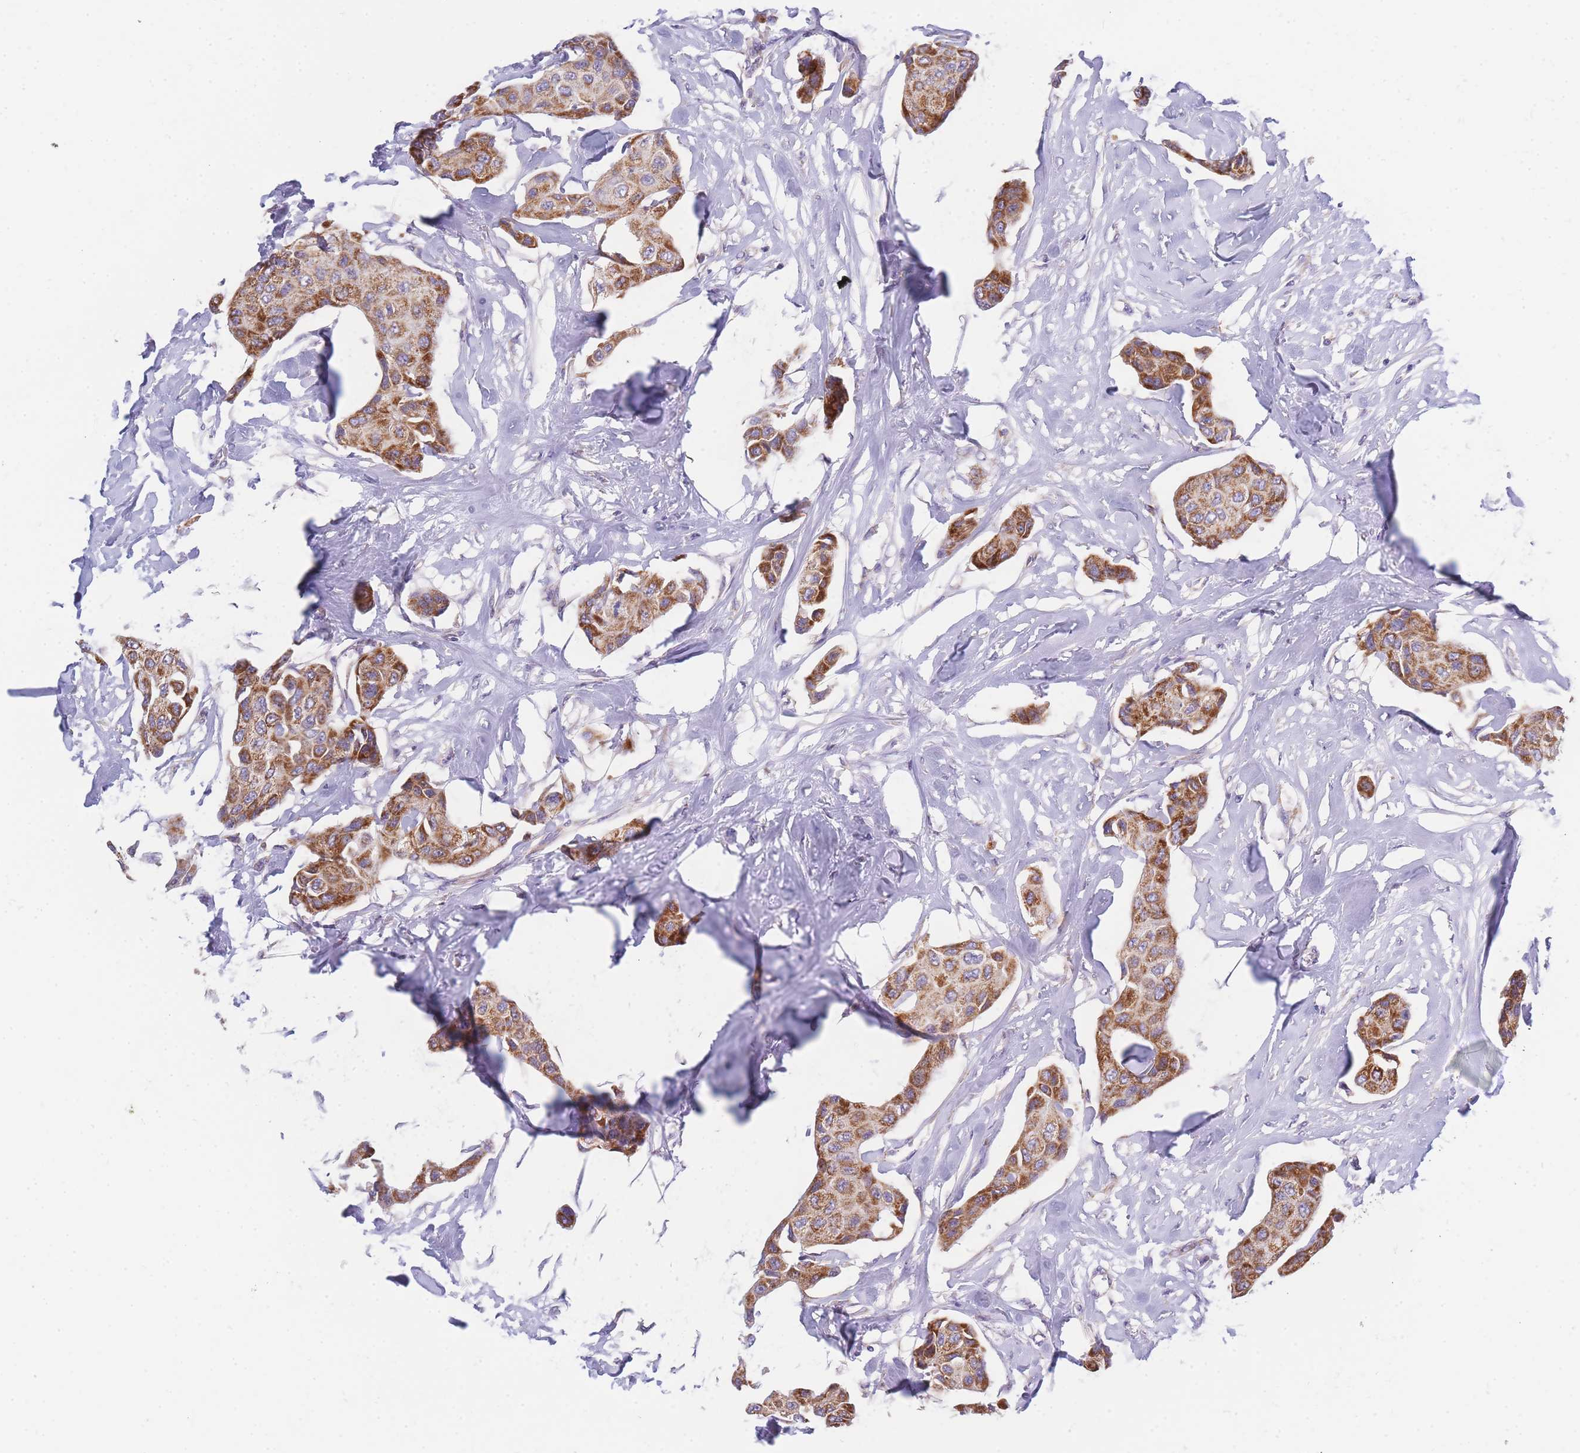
{"staining": {"intensity": "strong", "quantity": ">75%", "location": "cytoplasmic/membranous"}, "tissue": "breast cancer", "cell_type": "Tumor cells", "image_type": "cancer", "snomed": [{"axis": "morphology", "description": "Duct carcinoma"}, {"axis": "topography", "description": "Breast"}, {"axis": "topography", "description": "Lymph node"}], "caption": "Immunohistochemical staining of breast invasive ductal carcinoma reveals high levels of strong cytoplasmic/membranous expression in approximately >75% of tumor cells. (brown staining indicates protein expression, while blue staining denotes nuclei).", "gene": "MRPS11", "patient": {"sex": "female", "age": 80}}